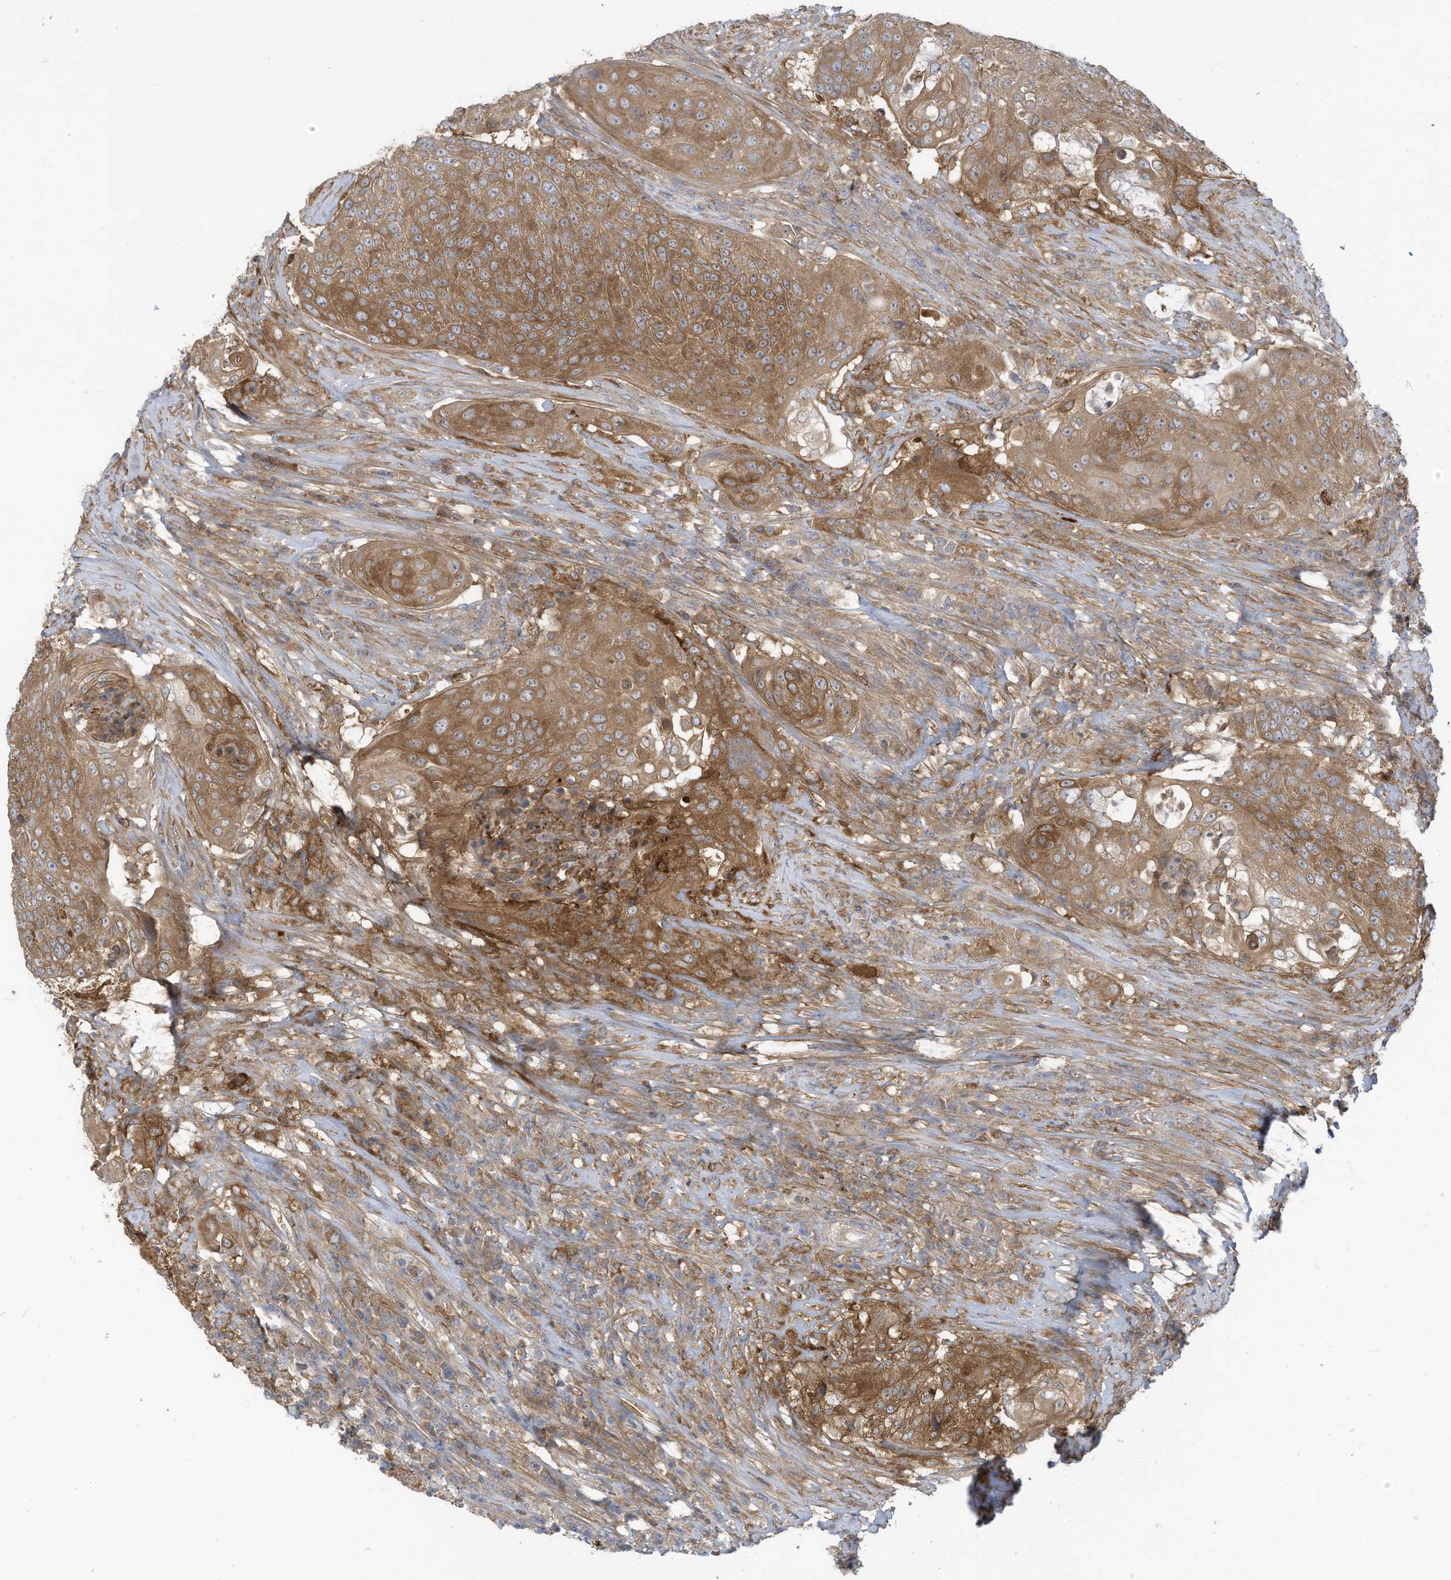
{"staining": {"intensity": "moderate", "quantity": ">75%", "location": "cytoplasmic/membranous"}, "tissue": "urothelial cancer", "cell_type": "Tumor cells", "image_type": "cancer", "snomed": [{"axis": "morphology", "description": "Urothelial carcinoma, High grade"}, {"axis": "topography", "description": "Urinary bladder"}], "caption": "Immunohistochemical staining of urothelial cancer shows moderate cytoplasmic/membranous protein staining in approximately >75% of tumor cells.", "gene": "ADI1", "patient": {"sex": "female", "age": 63}}